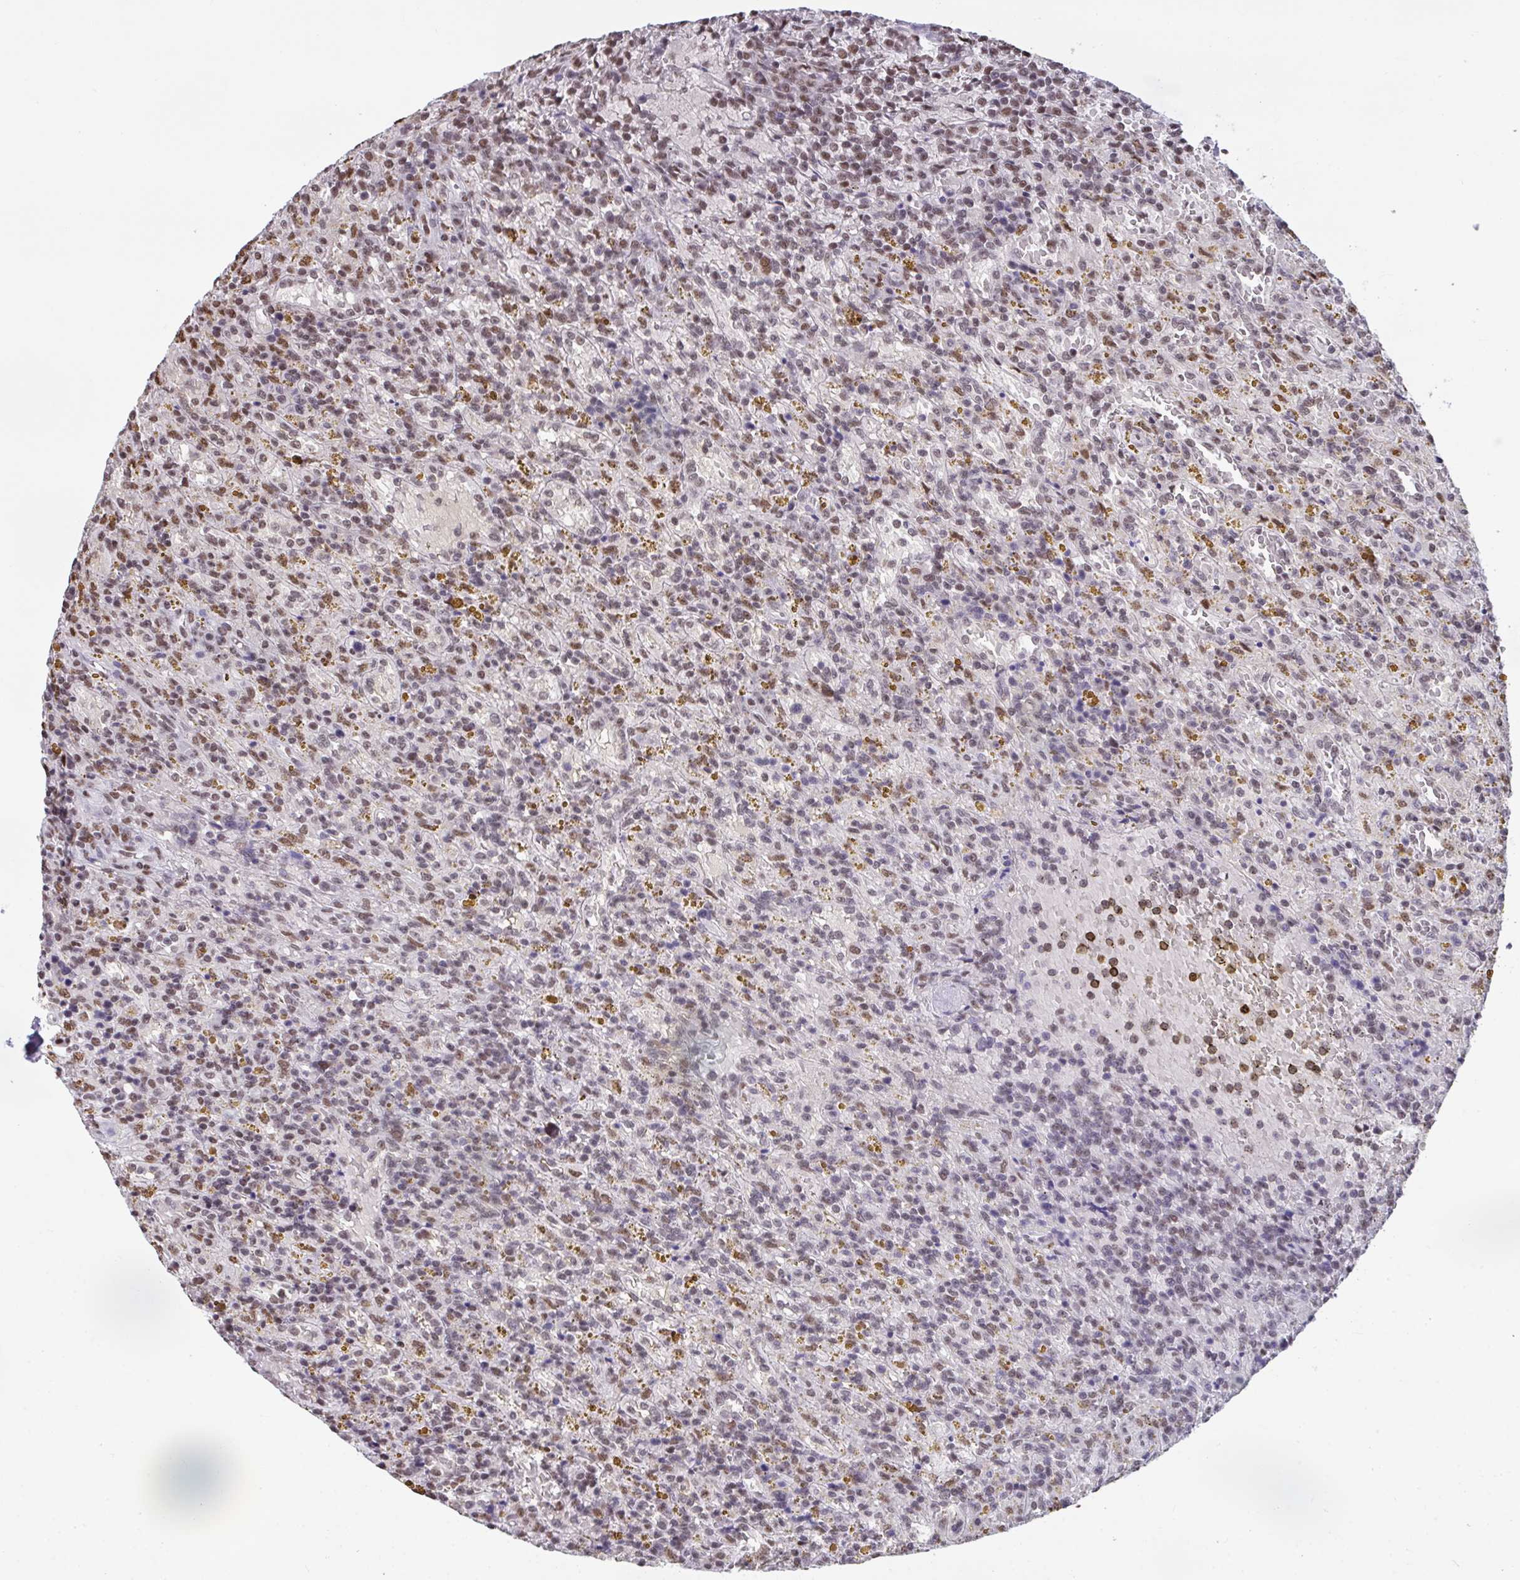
{"staining": {"intensity": "moderate", "quantity": ">75%", "location": "nuclear"}, "tissue": "lymphoma", "cell_type": "Tumor cells", "image_type": "cancer", "snomed": [{"axis": "morphology", "description": "Malignant lymphoma, non-Hodgkin's type, Low grade"}, {"axis": "topography", "description": "Spleen"}], "caption": "Immunohistochemical staining of human lymphoma shows medium levels of moderate nuclear protein expression in approximately >75% of tumor cells. (DAB (3,3'-diaminobenzidine) IHC with brightfield microscopy, high magnification).", "gene": "HNRNPDL", "patient": {"sex": "female", "age": 65}}